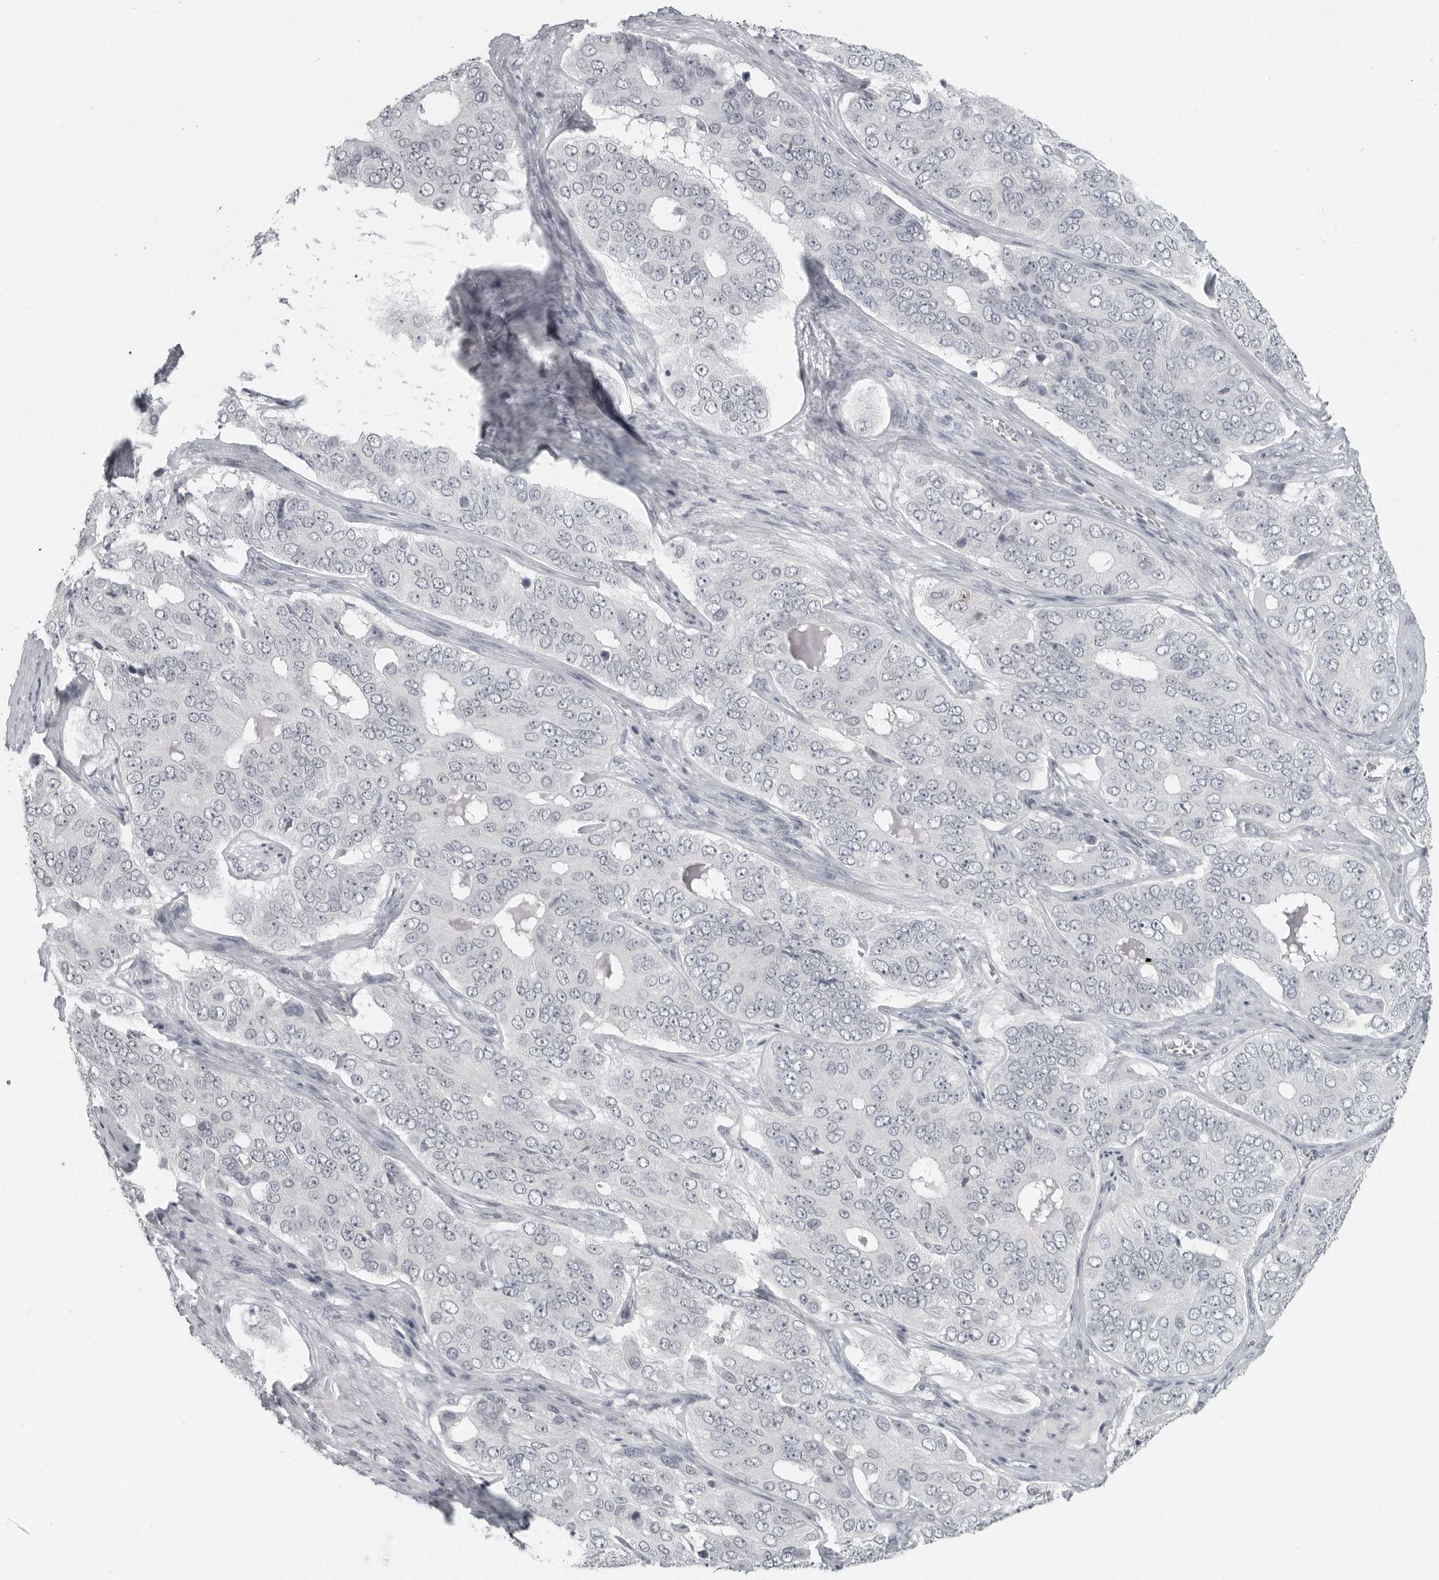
{"staining": {"intensity": "negative", "quantity": "none", "location": "none"}, "tissue": "ovarian cancer", "cell_type": "Tumor cells", "image_type": "cancer", "snomed": [{"axis": "morphology", "description": "Carcinoma, endometroid"}, {"axis": "topography", "description": "Ovary"}], "caption": "Protein analysis of ovarian cancer shows no significant positivity in tumor cells.", "gene": "BPIFA1", "patient": {"sex": "female", "age": 51}}